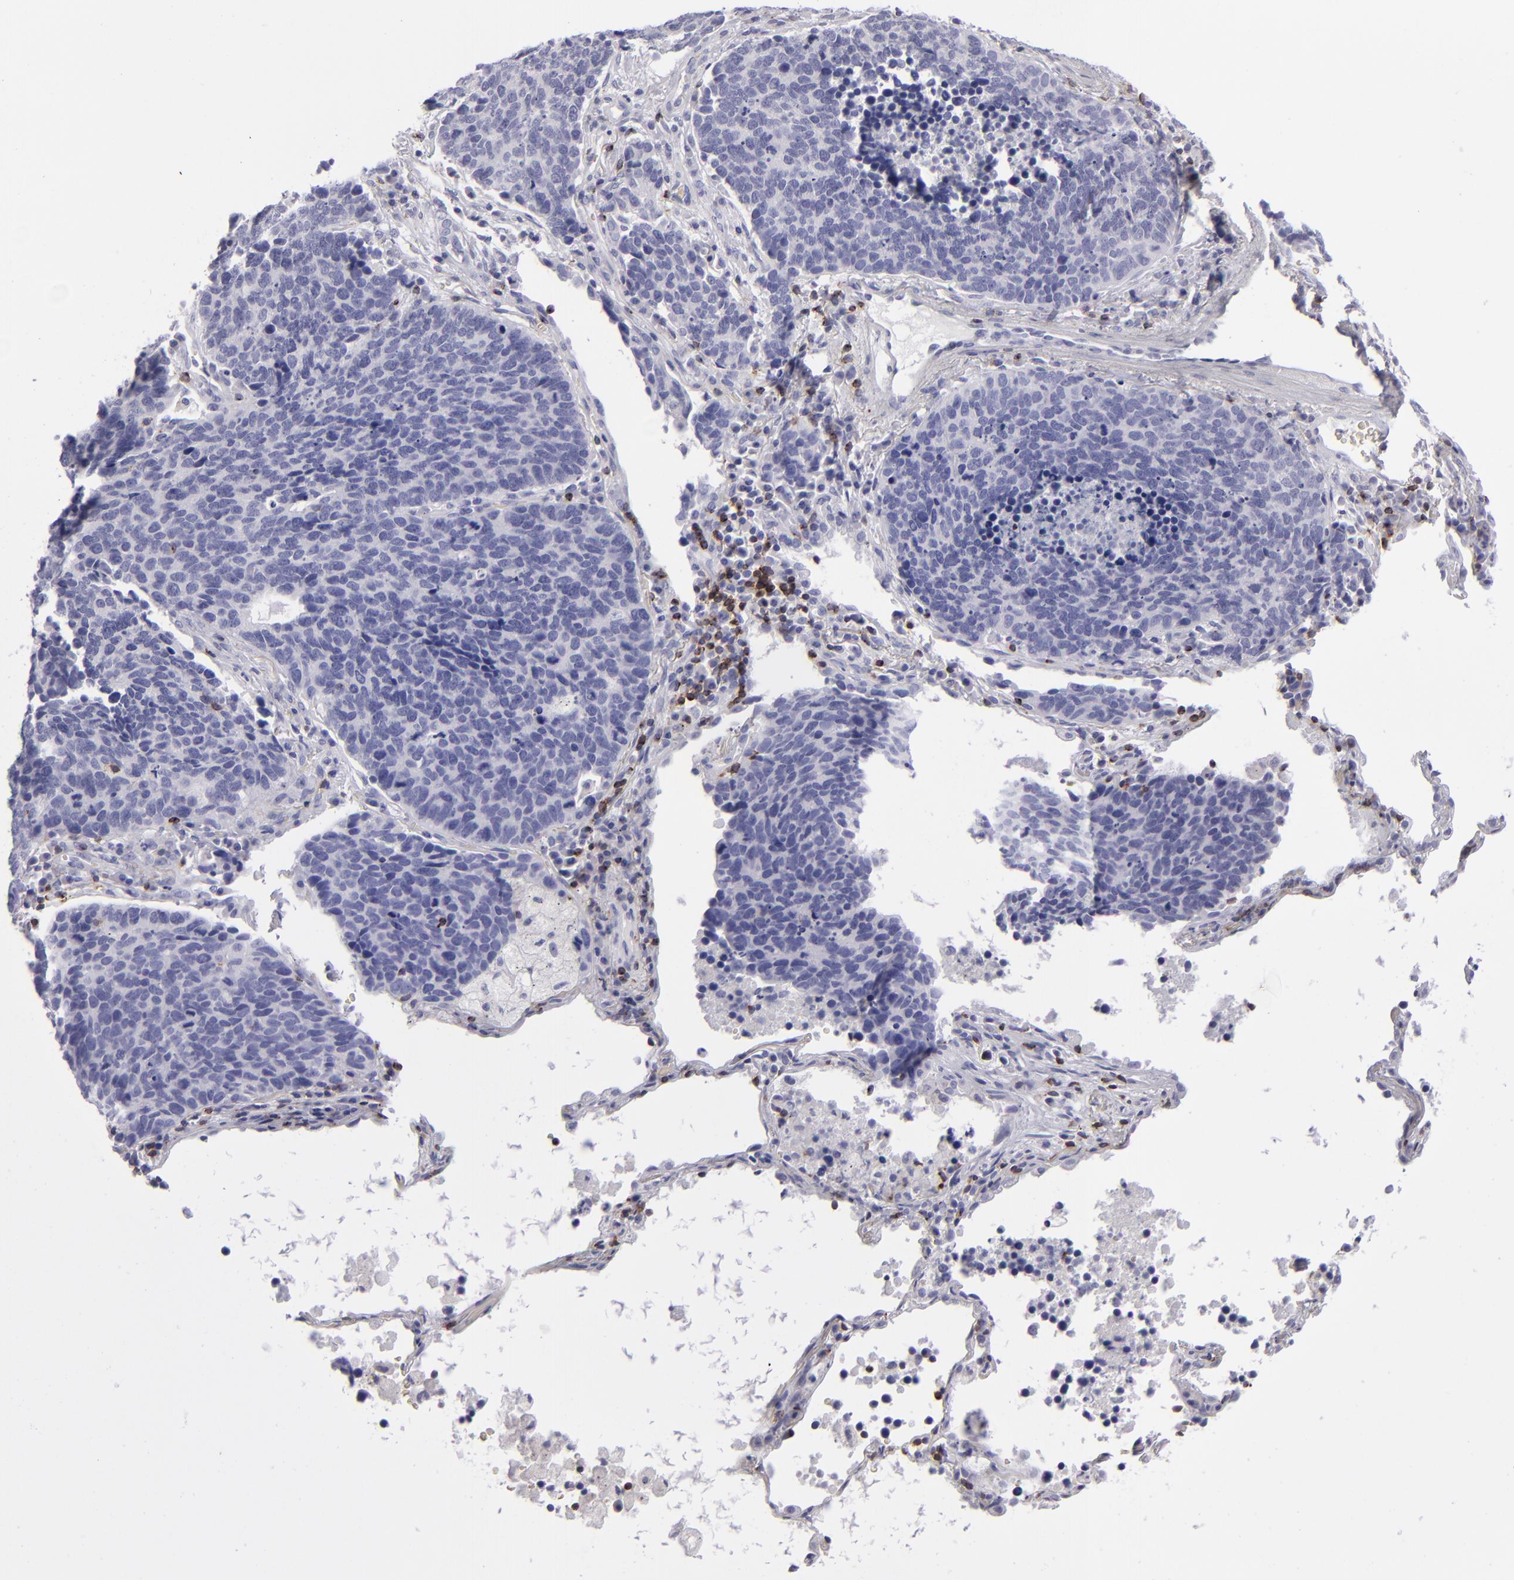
{"staining": {"intensity": "negative", "quantity": "none", "location": "none"}, "tissue": "lung cancer", "cell_type": "Tumor cells", "image_type": "cancer", "snomed": [{"axis": "morphology", "description": "Neoplasm, malignant, NOS"}, {"axis": "topography", "description": "Lung"}], "caption": "The IHC histopathology image has no significant staining in tumor cells of lung malignant neoplasm tissue. (Brightfield microscopy of DAB (3,3'-diaminobenzidine) immunohistochemistry (IHC) at high magnification).", "gene": "CD2", "patient": {"sex": "female", "age": 75}}